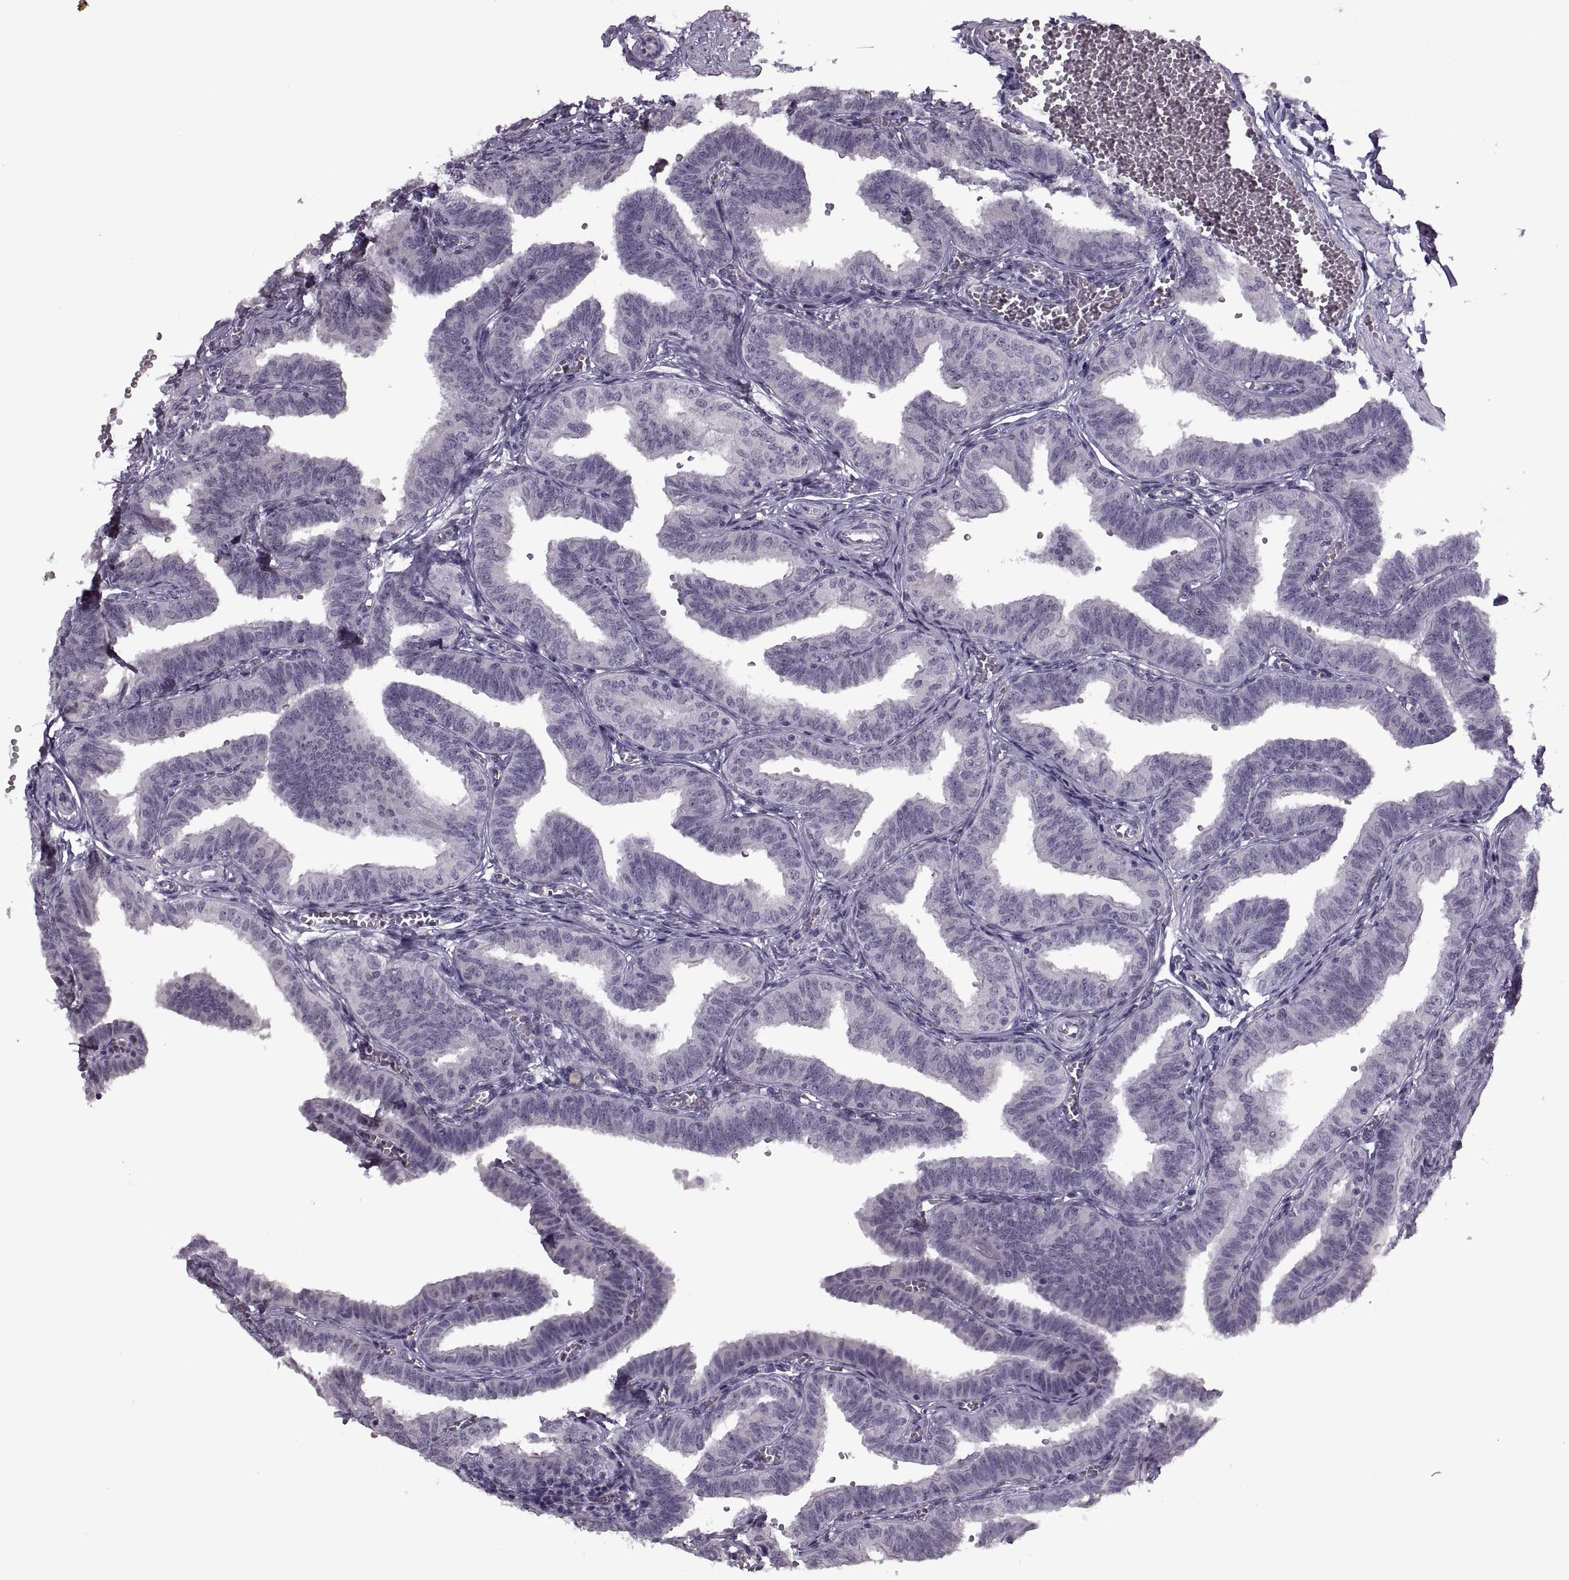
{"staining": {"intensity": "negative", "quantity": "none", "location": "none"}, "tissue": "fallopian tube", "cell_type": "Glandular cells", "image_type": "normal", "snomed": [{"axis": "morphology", "description": "Normal tissue, NOS"}, {"axis": "topography", "description": "Fallopian tube"}], "caption": "Immunohistochemistry photomicrograph of unremarkable fallopian tube: fallopian tube stained with DAB (3,3'-diaminobenzidine) displays no significant protein expression in glandular cells.", "gene": "PAGE2B", "patient": {"sex": "female", "age": 25}}